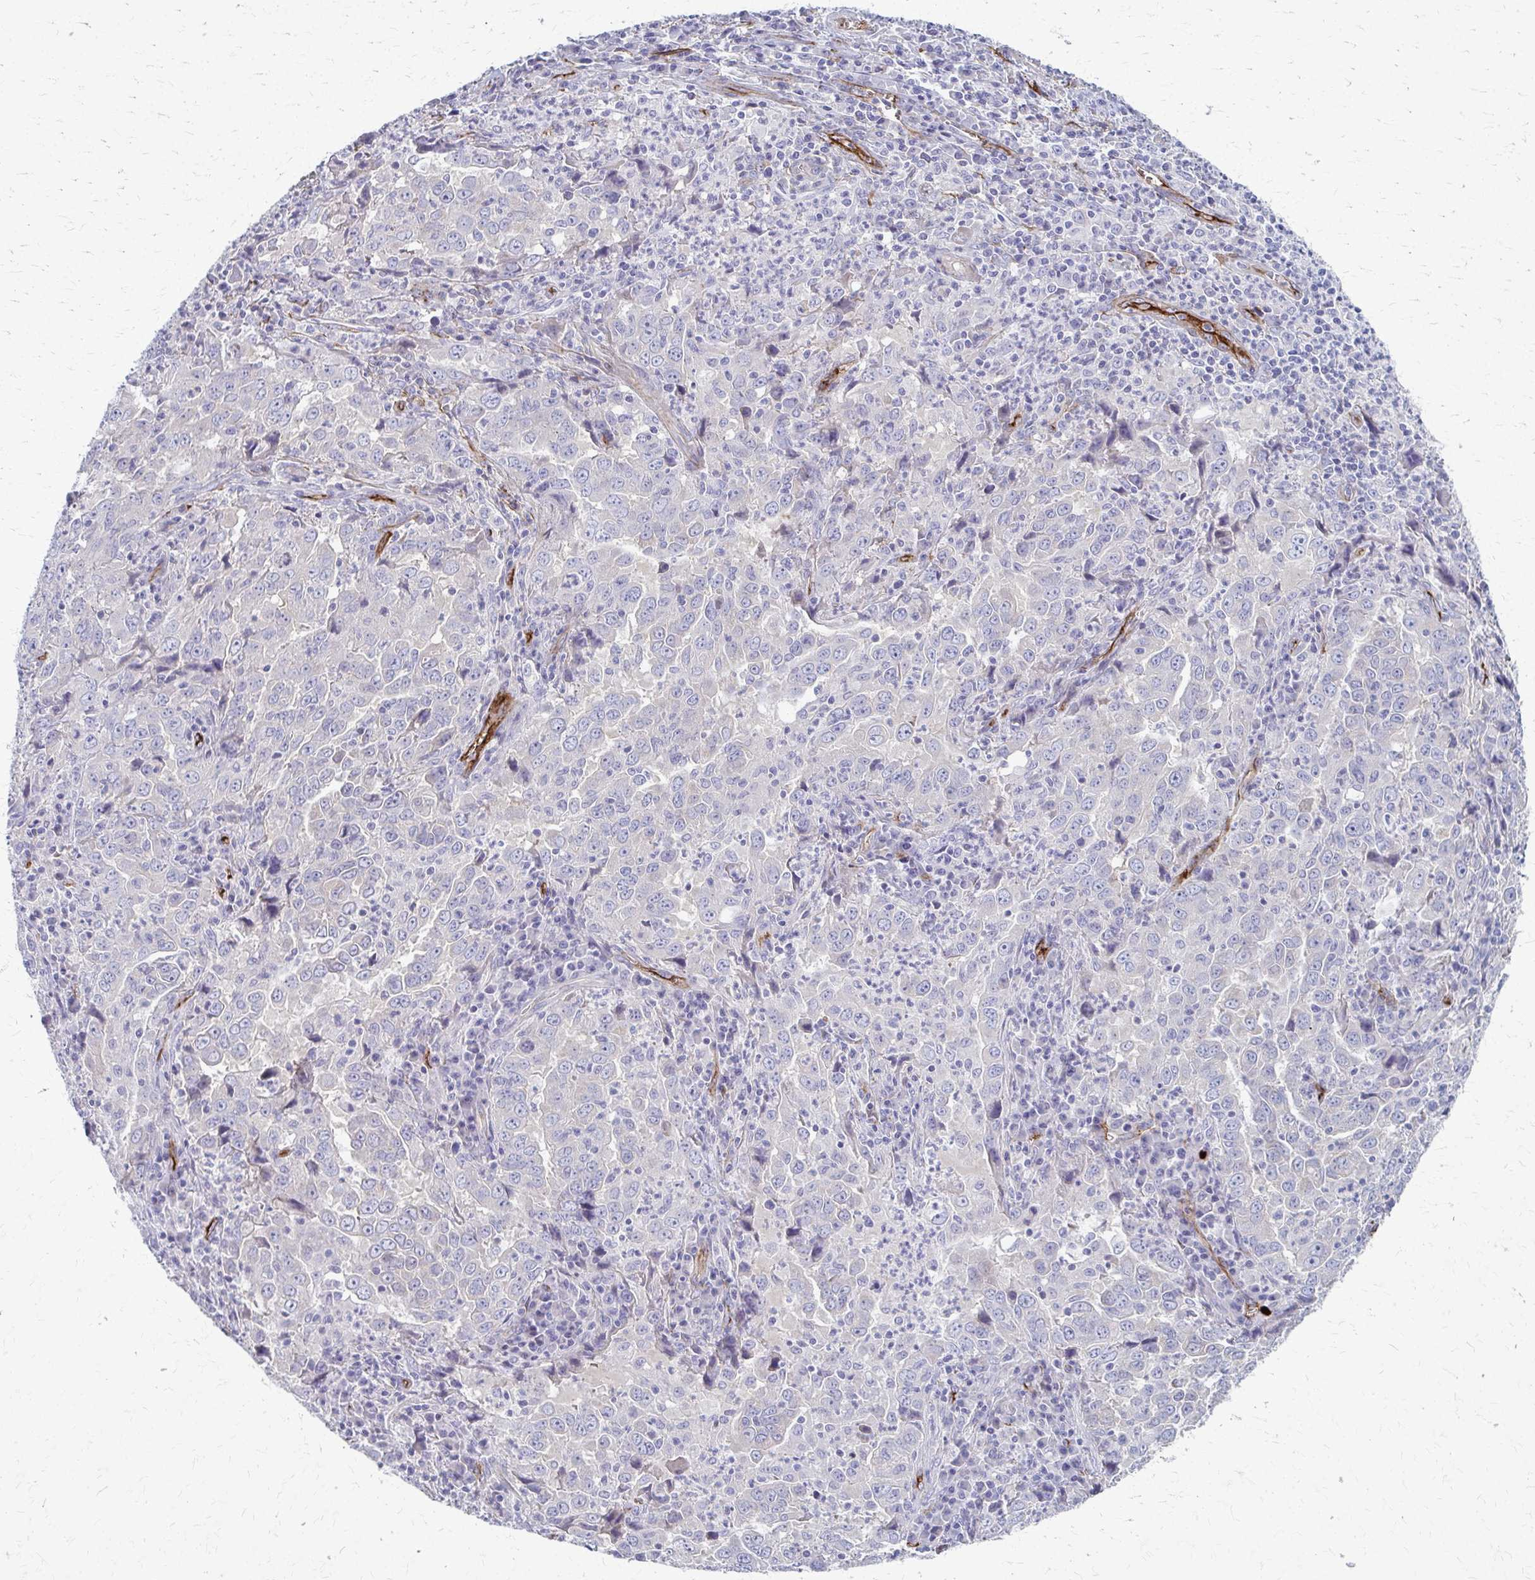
{"staining": {"intensity": "negative", "quantity": "none", "location": "none"}, "tissue": "lung cancer", "cell_type": "Tumor cells", "image_type": "cancer", "snomed": [{"axis": "morphology", "description": "Adenocarcinoma, NOS"}, {"axis": "topography", "description": "Lung"}], "caption": "Immunohistochemical staining of lung cancer reveals no significant staining in tumor cells.", "gene": "ADIPOQ", "patient": {"sex": "male", "age": 67}}